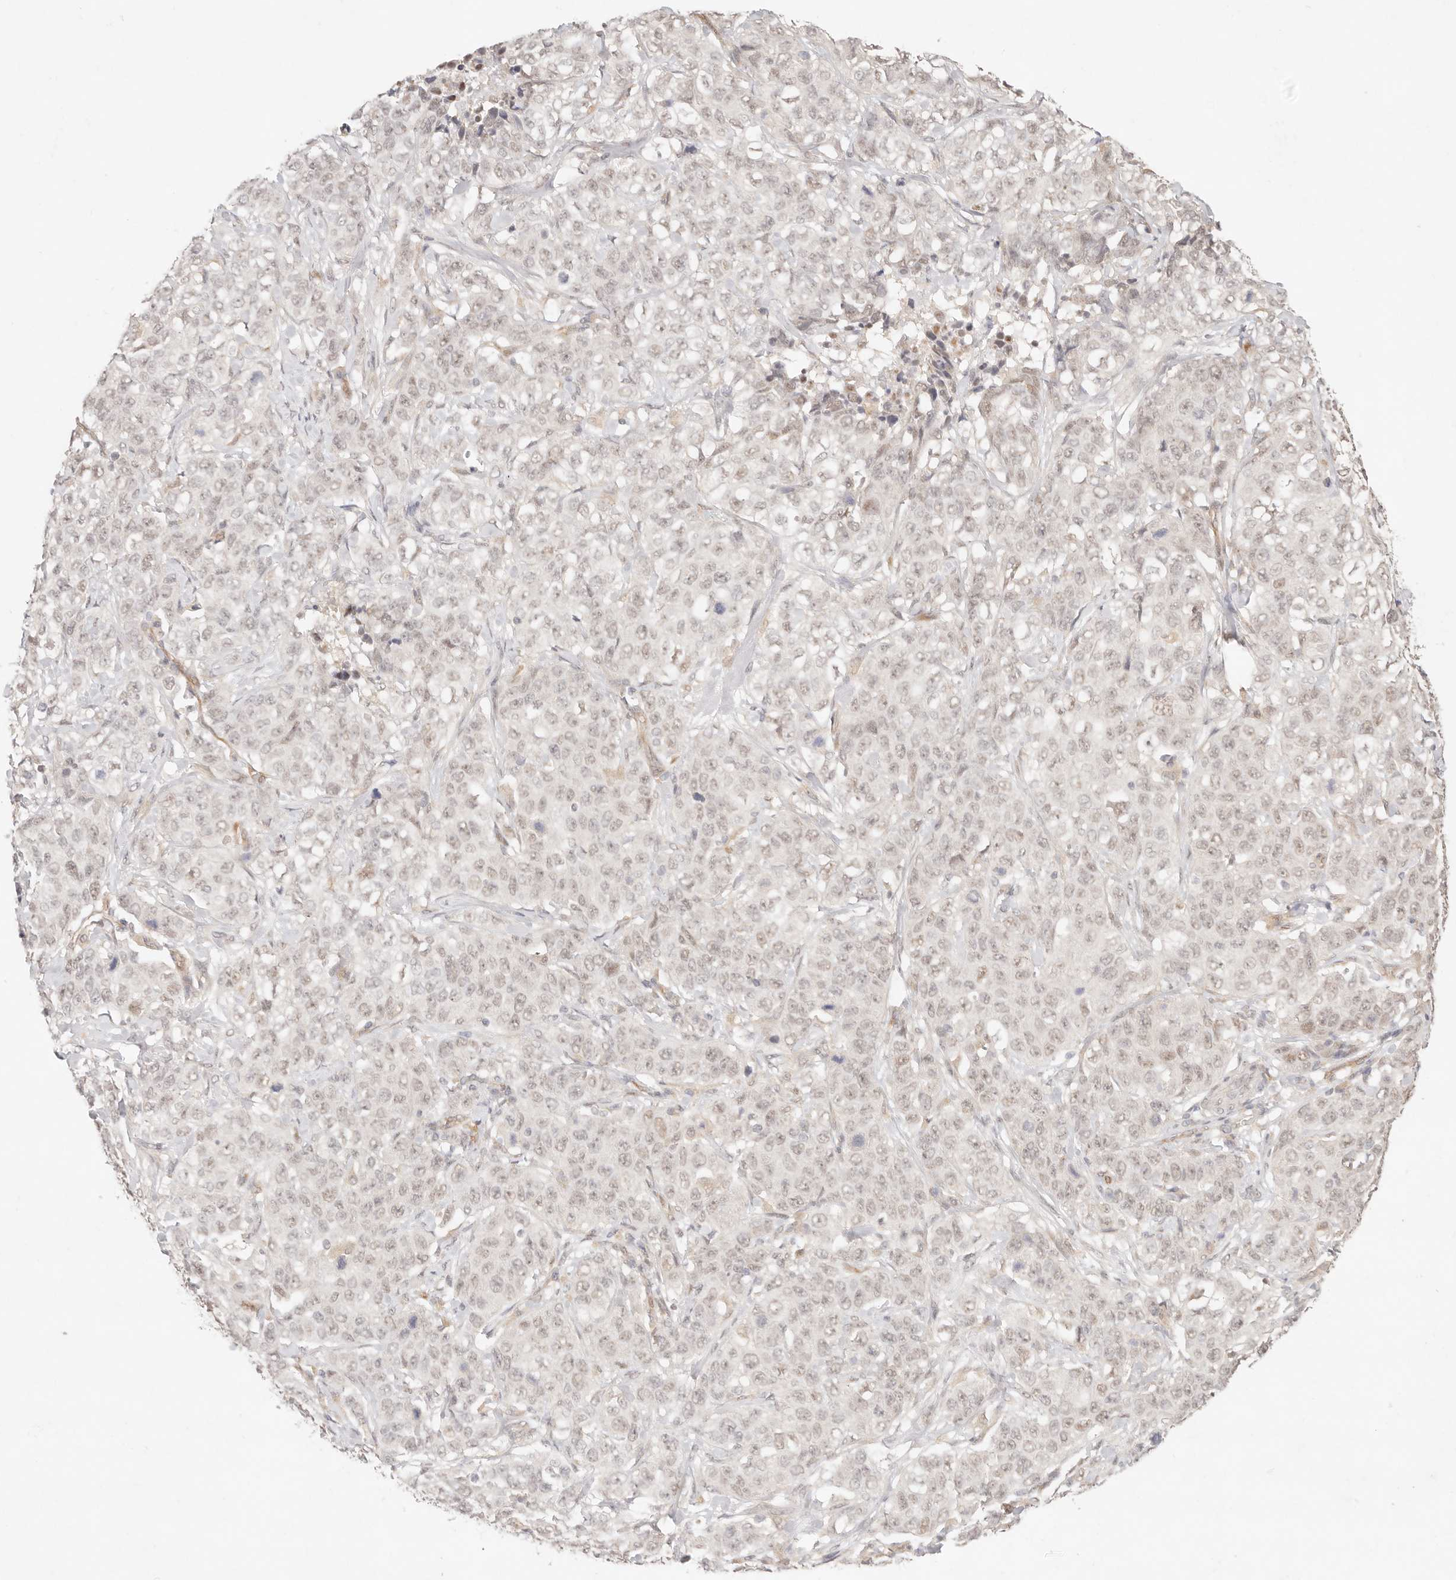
{"staining": {"intensity": "weak", "quantity": "25%-75%", "location": "nuclear"}, "tissue": "stomach cancer", "cell_type": "Tumor cells", "image_type": "cancer", "snomed": [{"axis": "morphology", "description": "Adenocarcinoma, NOS"}, {"axis": "topography", "description": "Stomach"}], "caption": "High-magnification brightfield microscopy of adenocarcinoma (stomach) stained with DAB (brown) and counterstained with hematoxylin (blue). tumor cells exhibit weak nuclear positivity is present in about25%-75% of cells. The protein of interest is stained brown, and the nuclei are stained in blue (DAB IHC with brightfield microscopy, high magnification).", "gene": "GPR156", "patient": {"sex": "male", "age": 48}}